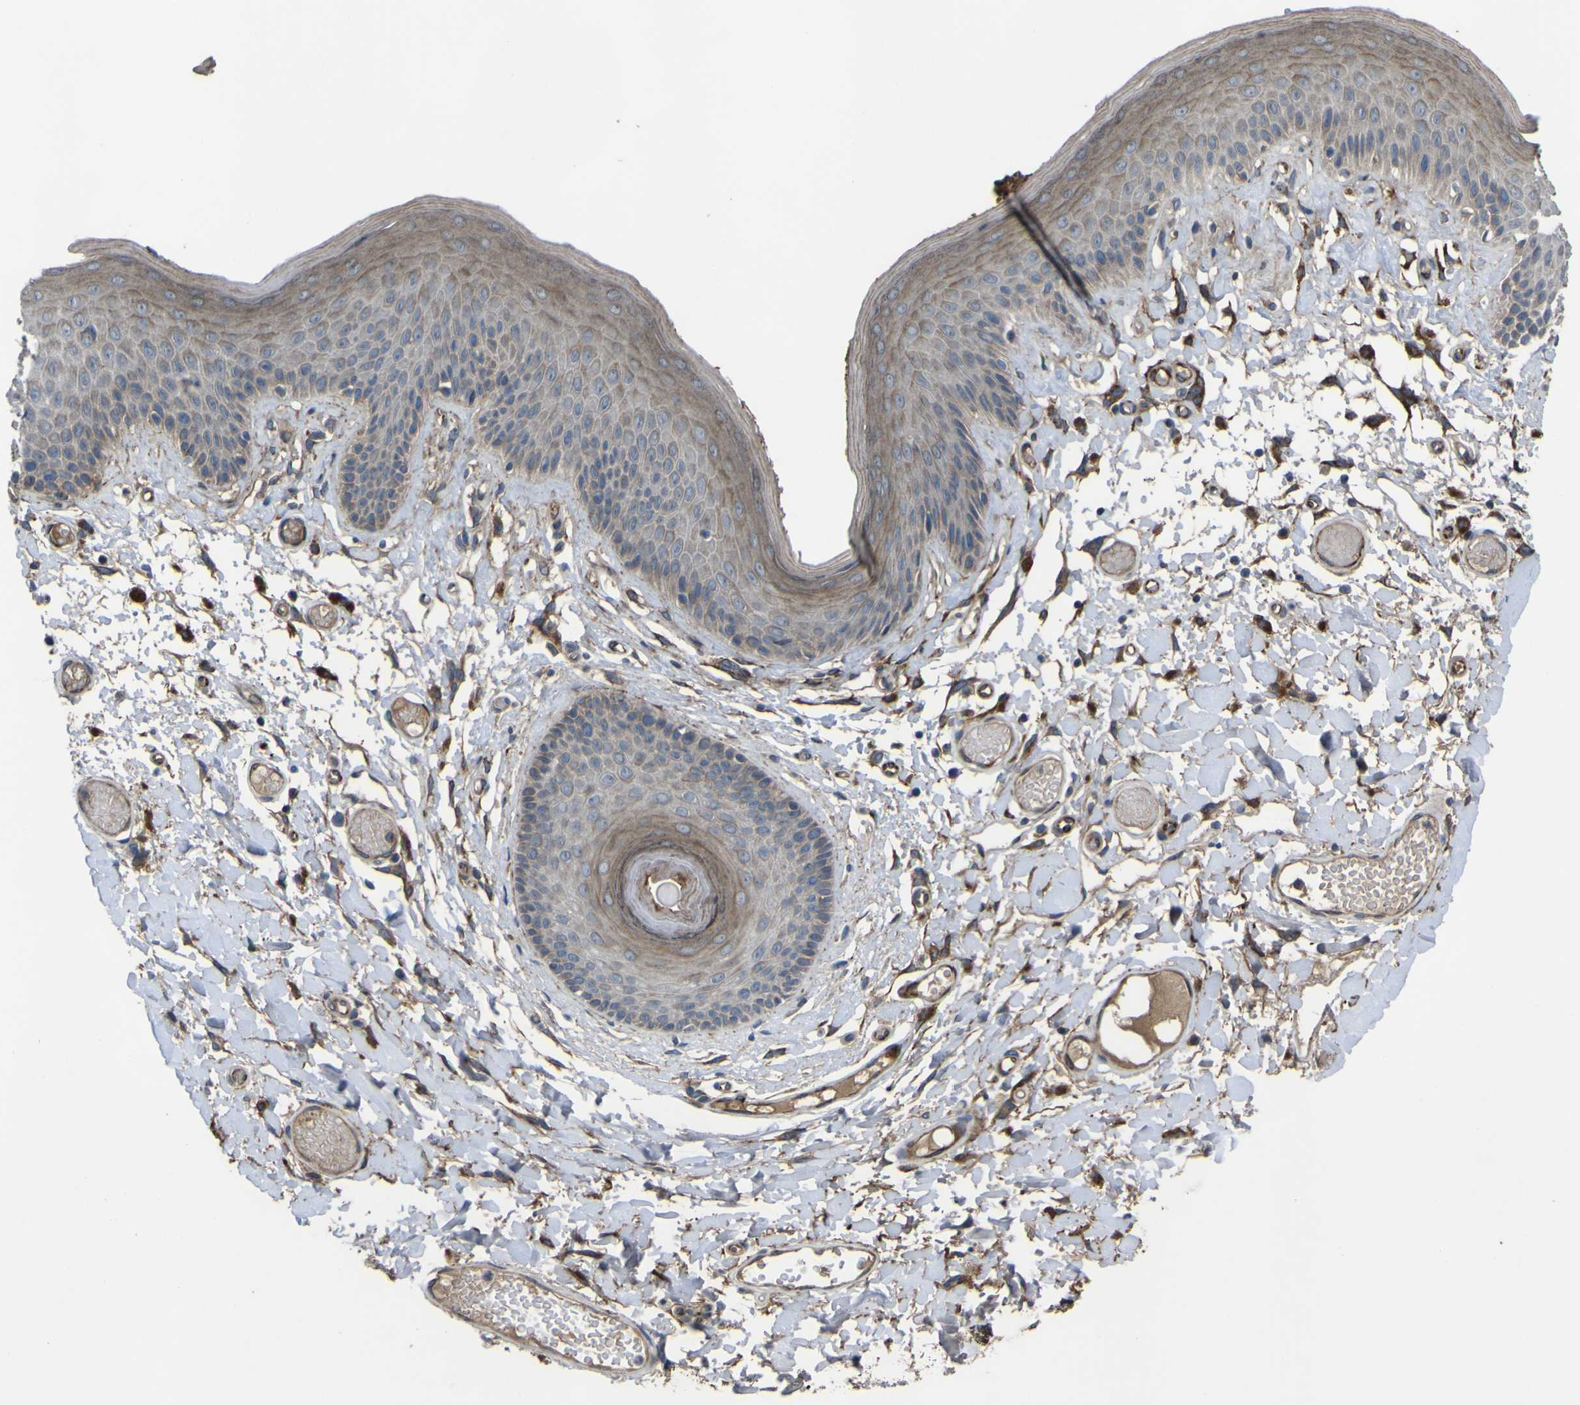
{"staining": {"intensity": "moderate", "quantity": "25%-75%", "location": "cytoplasmic/membranous"}, "tissue": "skin", "cell_type": "Epidermal cells", "image_type": "normal", "snomed": [{"axis": "morphology", "description": "Normal tissue, NOS"}, {"axis": "topography", "description": "Vulva"}], "caption": "Skin stained with a brown dye reveals moderate cytoplasmic/membranous positive expression in approximately 25%-75% of epidermal cells.", "gene": "GPLD1", "patient": {"sex": "female", "age": 73}}